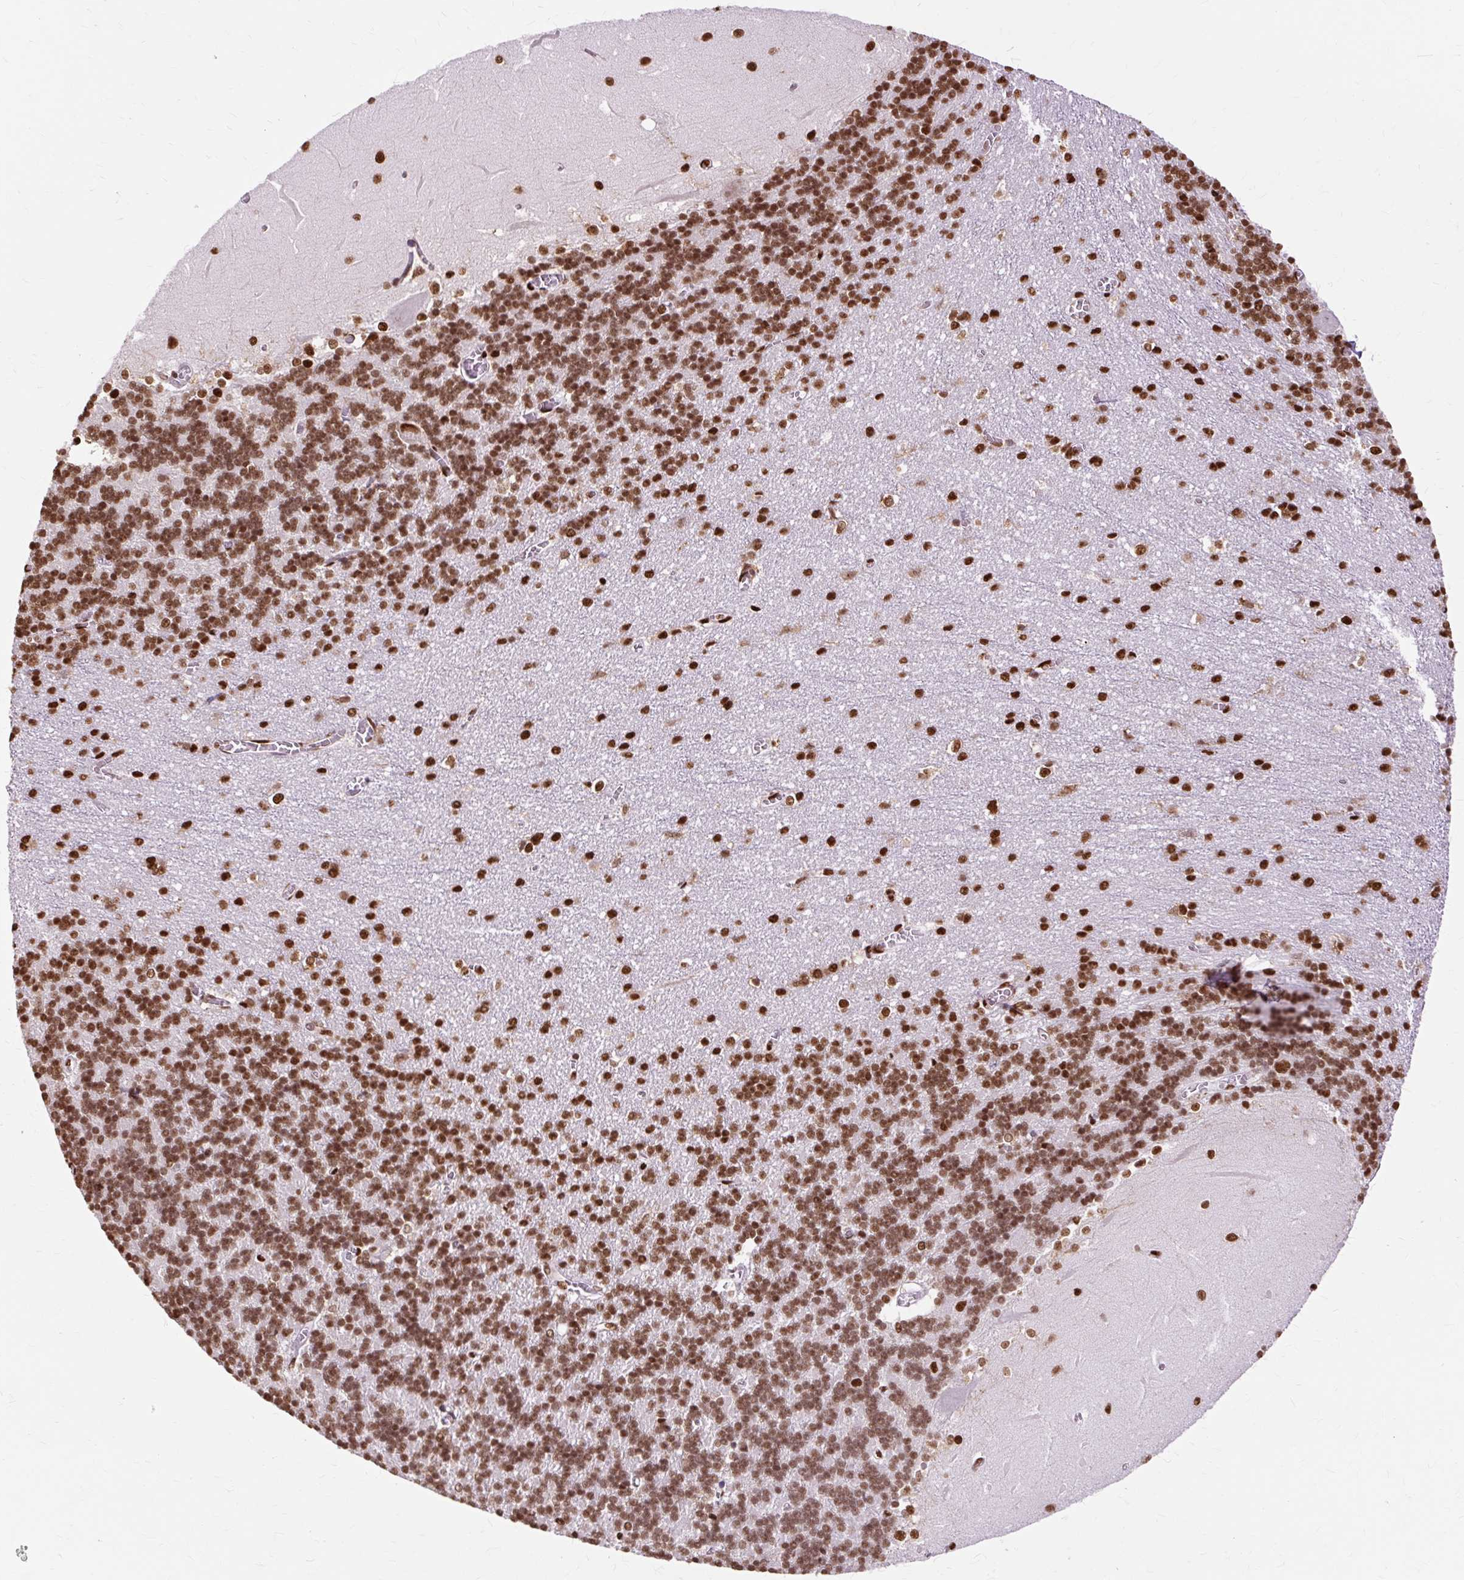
{"staining": {"intensity": "strong", "quantity": ">75%", "location": "nuclear"}, "tissue": "cerebellum", "cell_type": "Cells in granular layer", "image_type": "normal", "snomed": [{"axis": "morphology", "description": "Normal tissue, NOS"}, {"axis": "topography", "description": "Cerebellum"}], "caption": "This micrograph displays IHC staining of benign cerebellum, with high strong nuclear positivity in about >75% of cells in granular layer.", "gene": "XRCC6", "patient": {"sex": "male", "age": 37}}